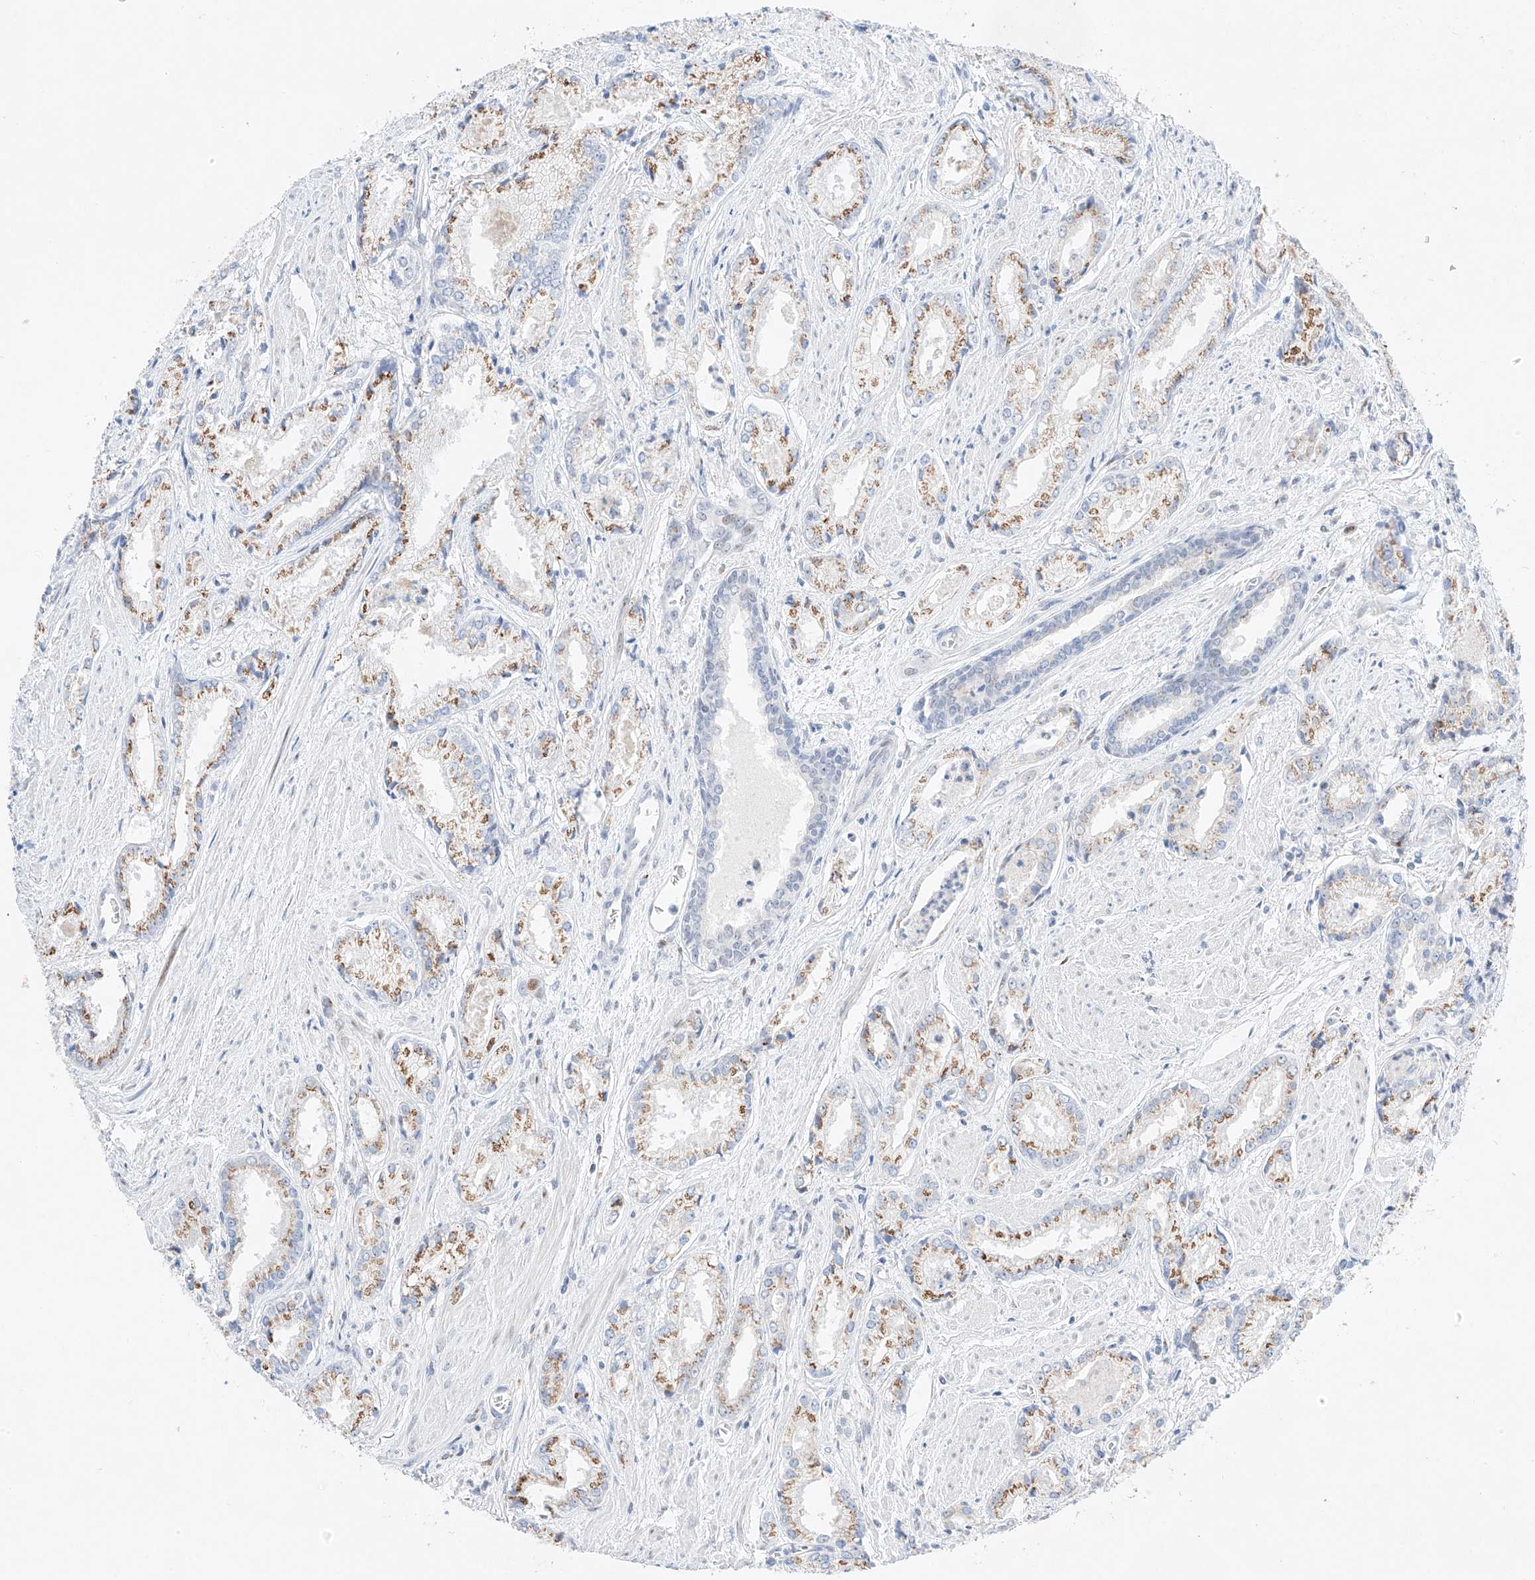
{"staining": {"intensity": "moderate", "quantity": ">75%", "location": "cytoplasmic/membranous"}, "tissue": "prostate cancer", "cell_type": "Tumor cells", "image_type": "cancer", "snomed": [{"axis": "morphology", "description": "Adenocarcinoma, Low grade"}, {"axis": "topography", "description": "Prostate"}], "caption": "Prostate adenocarcinoma (low-grade) stained for a protein (brown) reveals moderate cytoplasmic/membranous positive positivity in about >75% of tumor cells.", "gene": "NT5C3B", "patient": {"sex": "male", "age": 54}}